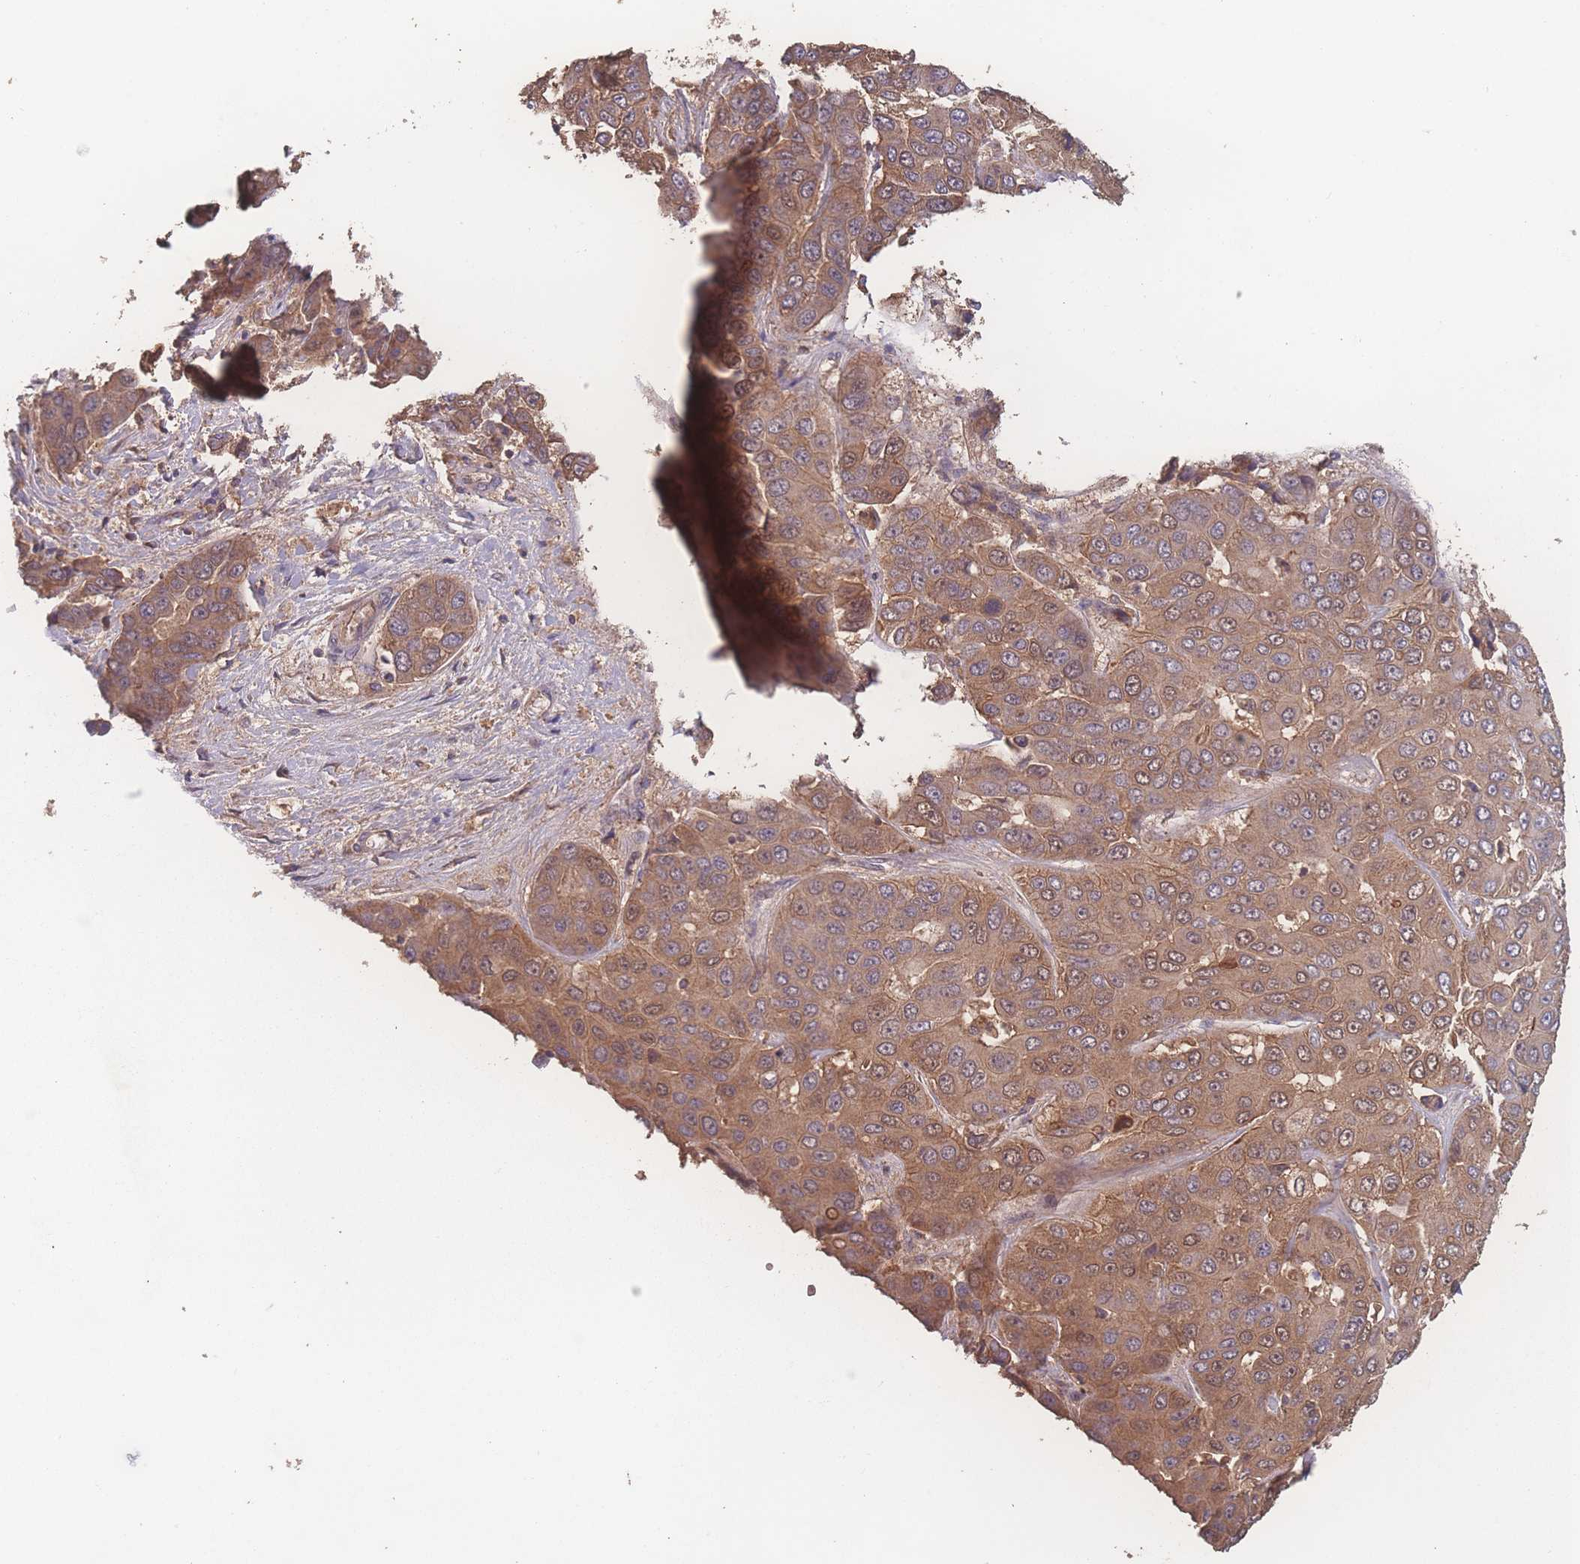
{"staining": {"intensity": "moderate", "quantity": ">75%", "location": "cytoplasmic/membranous"}, "tissue": "liver cancer", "cell_type": "Tumor cells", "image_type": "cancer", "snomed": [{"axis": "morphology", "description": "Cholangiocarcinoma"}, {"axis": "topography", "description": "Liver"}], "caption": "An immunohistochemistry micrograph of tumor tissue is shown. Protein staining in brown labels moderate cytoplasmic/membranous positivity in cholangiocarcinoma (liver) within tumor cells.", "gene": "ATXN10", "patient": {"sex": "female", "age": 52}}